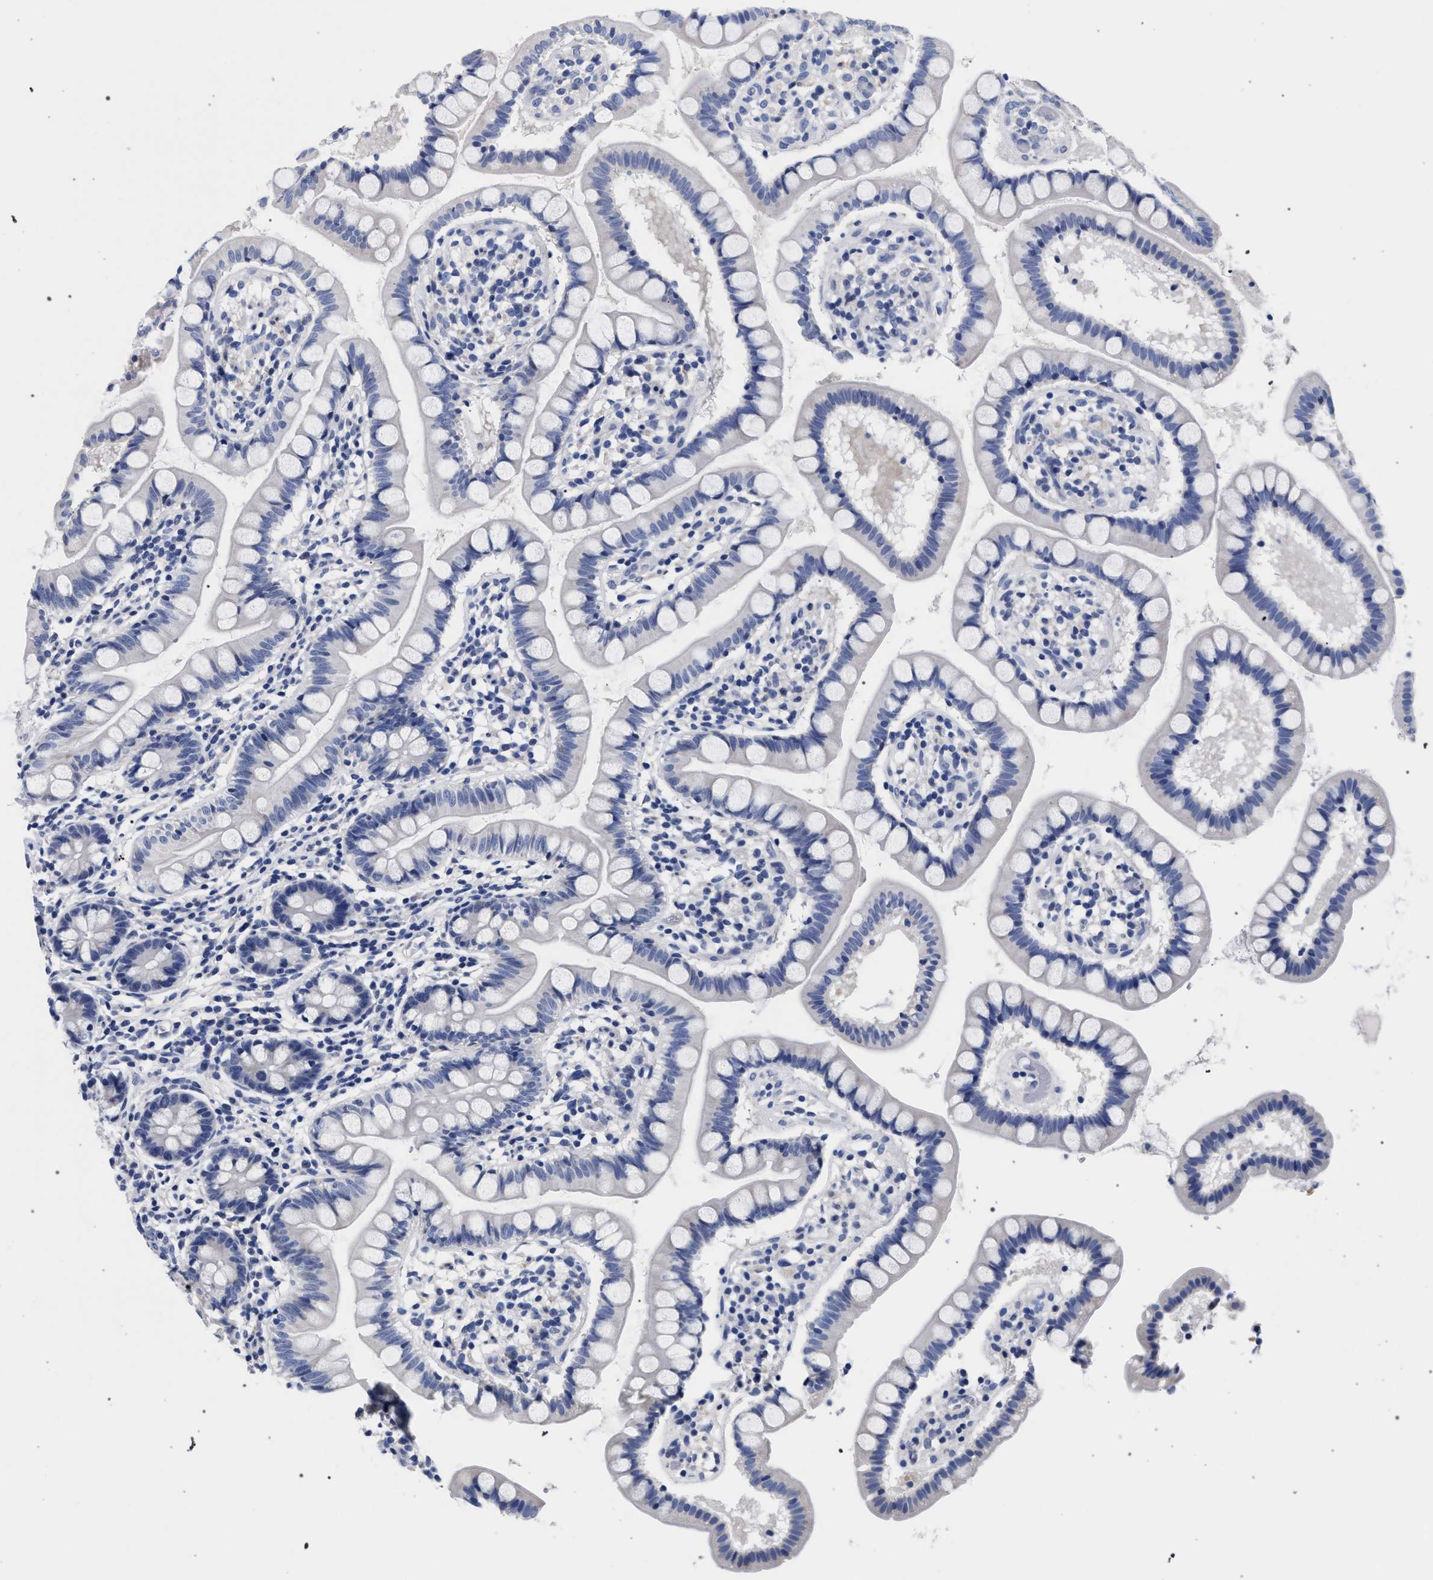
{"staining": {"intensity": "negative", "quantity": "none", "location": "none"}, "tissue": "small intestine", "cell_type": "Glandular cells", "image_type": "normal", "snomed": [{"axis": "morphology", "description": "Normal tissue, NOS"}, {"axis": "topography", "description": "Small intestine"}], "caption": "Benign small intestine was stained to show a protein in brown. There is no significant staining in glandular cells.", "gene": "AKAP4", "patient": {"sex": "female", "age": 84}}